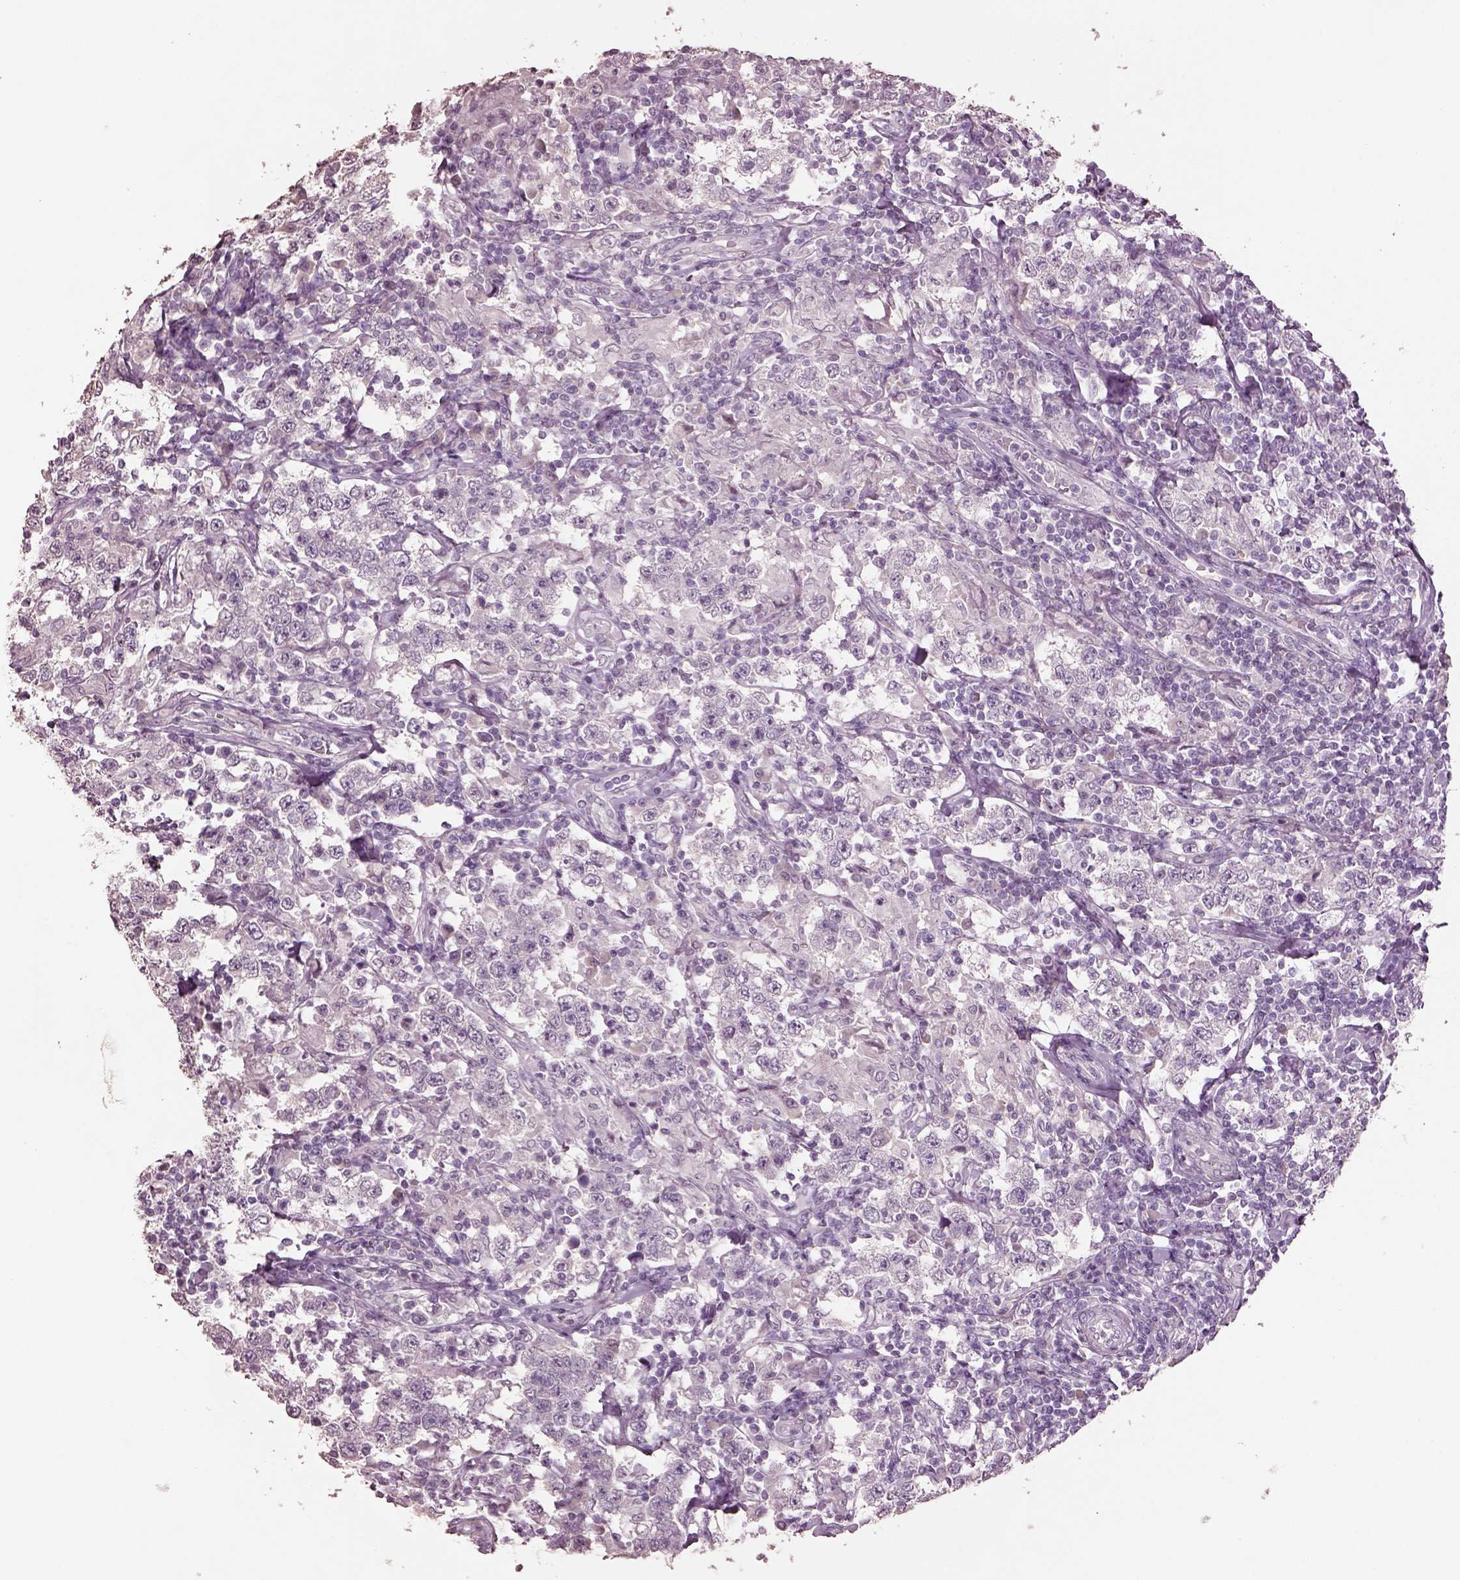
{"staining": {"intensity": "negative", "quantity": "none", "location": "none"}, "tissue": "testis cancer", "cell_type": "Tumor cells", "image_type": "cancer", "snomed": [{"axis": "morphology", "description": "Seminoma, NOS"}, {"axis": "morphology", "description": "Carcinoma, Embryonal, NOS"}, {"axis": "topography", "description": "Testis"}], "caption": "Tumor cells show no significant protein expression in seminoma (testis). The staining is performed using DAB brown chromogen with nuclei counter-stained in using hematoxylin.", "gene": "KCNIP3", "patient": {"sex": "male", "age": 41}}